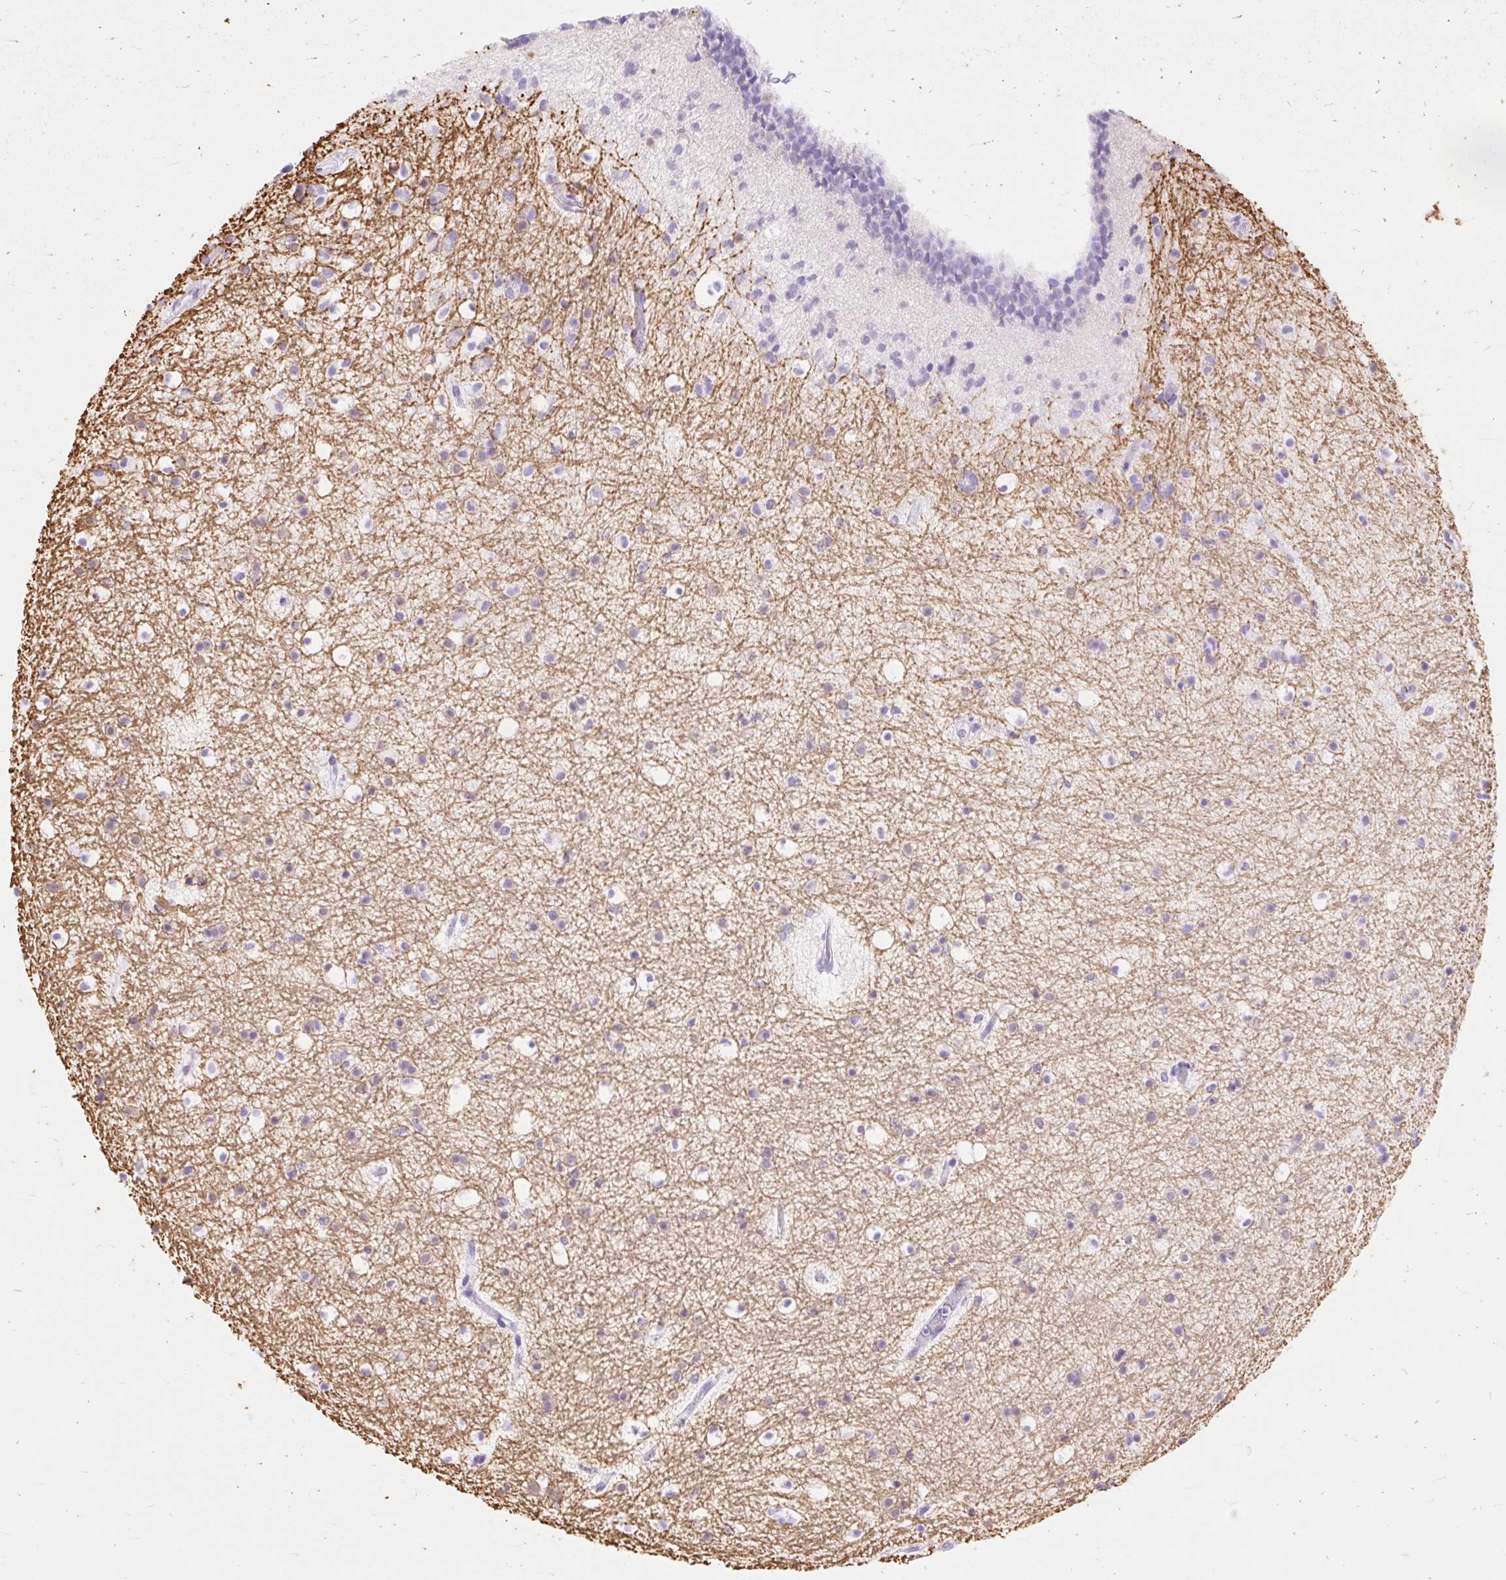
{"staining": {"intensity": "moderate", "quantity": "<25%", "location": "nuclear"}, "tissue": "caudate", "cell_type": "Glial cells", "image_type": "normal", "snomed": [{"axis": "morphology", "description": "Normal tissue, NOS"}, {"axis": "topography", "description": "Lateral ventricle wall"}], "caption": "Caudate stained with a protein marker displays moderate staining in glial cells.", "gene": "MBP", "patient": {"sex": "male", "age": 37}}